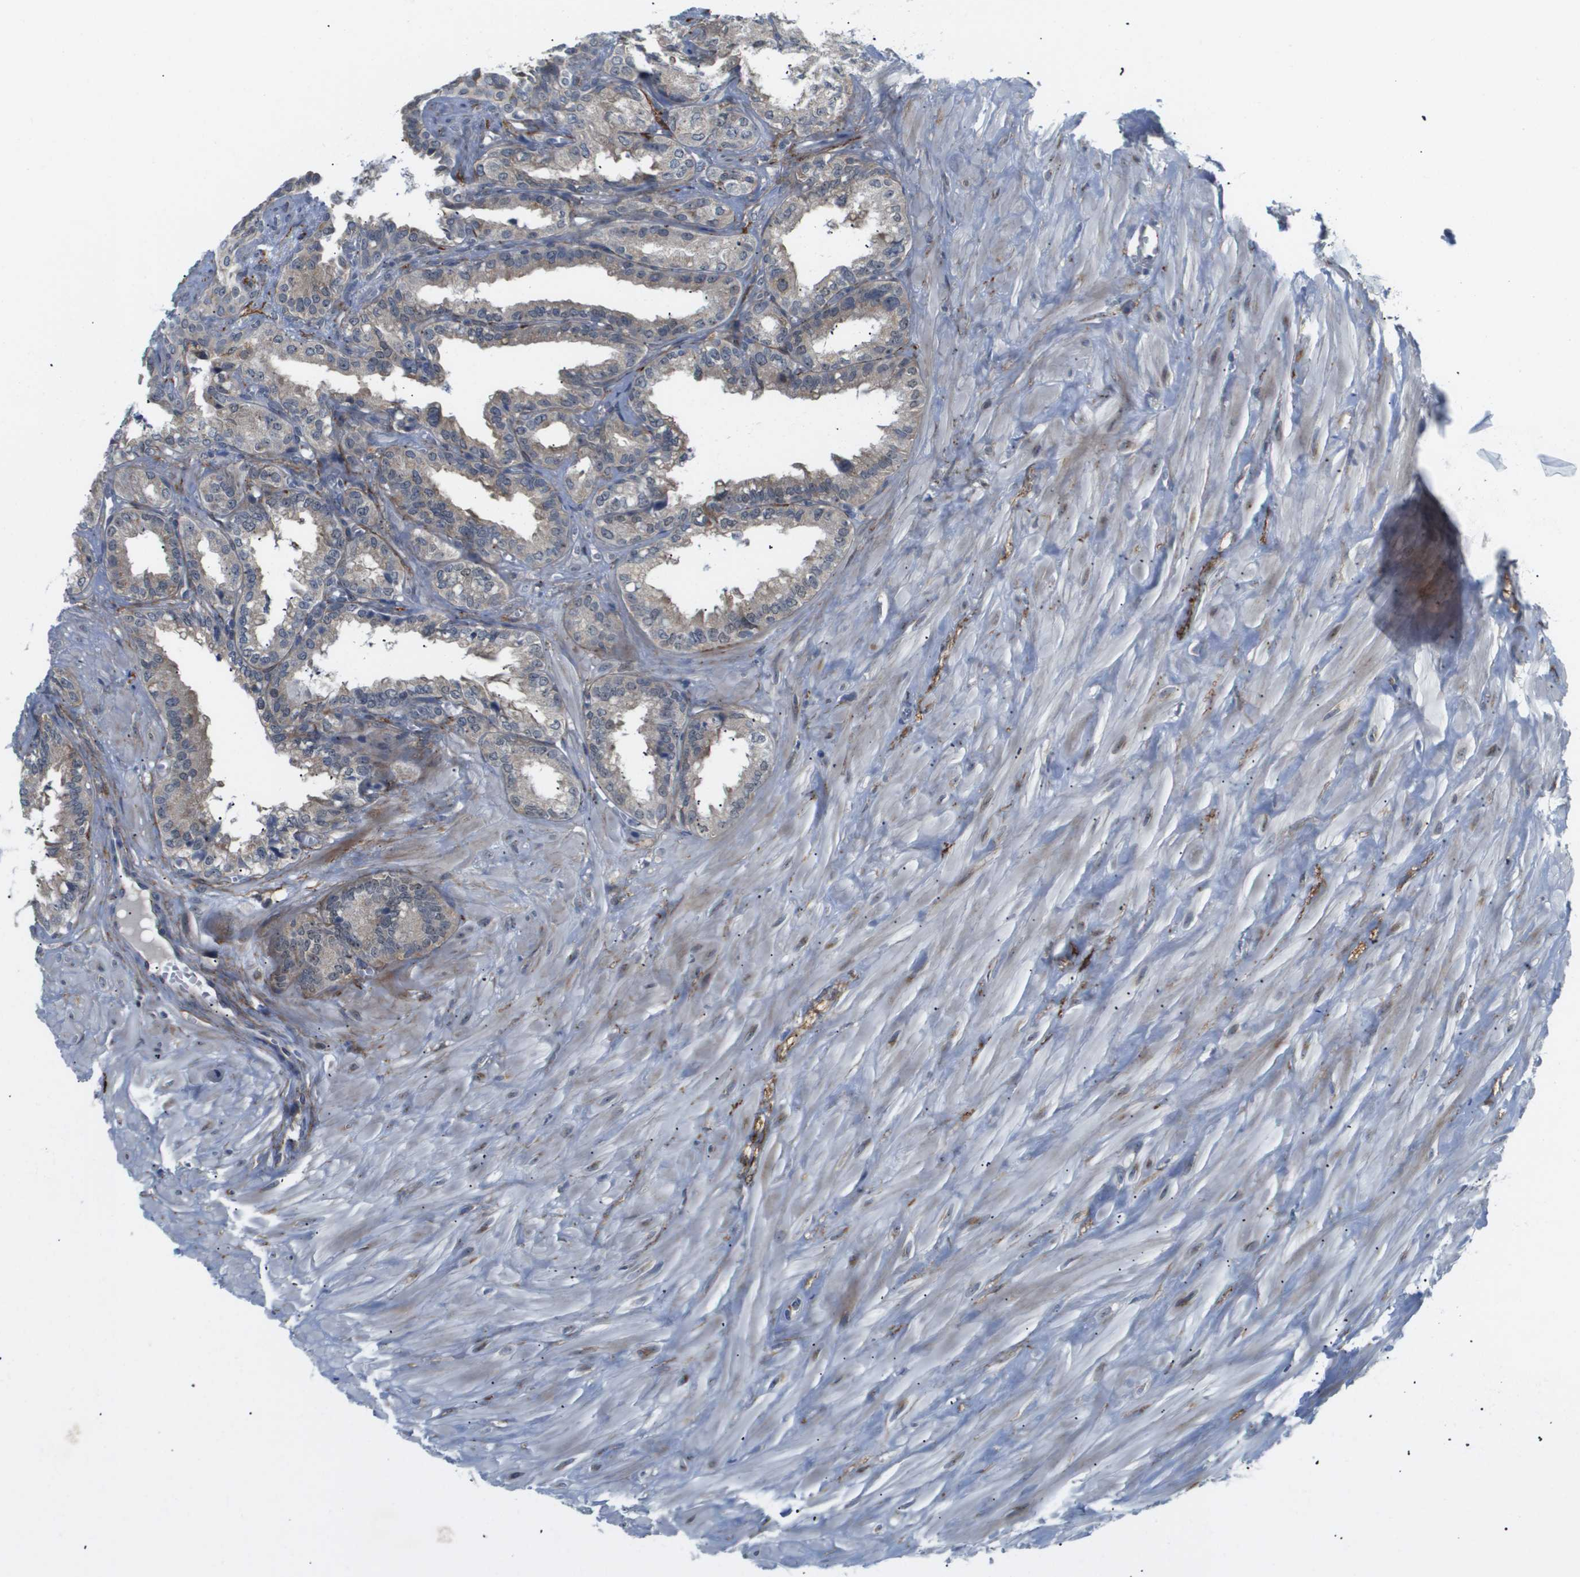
{"staining": {"intensity": "weak", "quantity": "<25%", "location": "cytoplasmic/membranous"}, "tissue": "seminal vesicle", "cell_type": "Glandular cells", "image_type": "normal", "snomed": [{"axis": "morphology", "description": "Normal tissue, NOS"}, {"axis": "topography", "description": "Seminal veicle"}], "caption": "This micrograph is of normal seminal vesicle stained with immunohistochemistry to label a protein in brown with the nuclei are counter-stained blue. There is no positivity in glandular cells. Brightfield microscopy of immunohistochemistry (IHC) stained with DAB (brown) and hematoxylin (blue), captured at high magnification.", "gene": "OTUD5", "patient": {"sex": "male", "age": 64}}